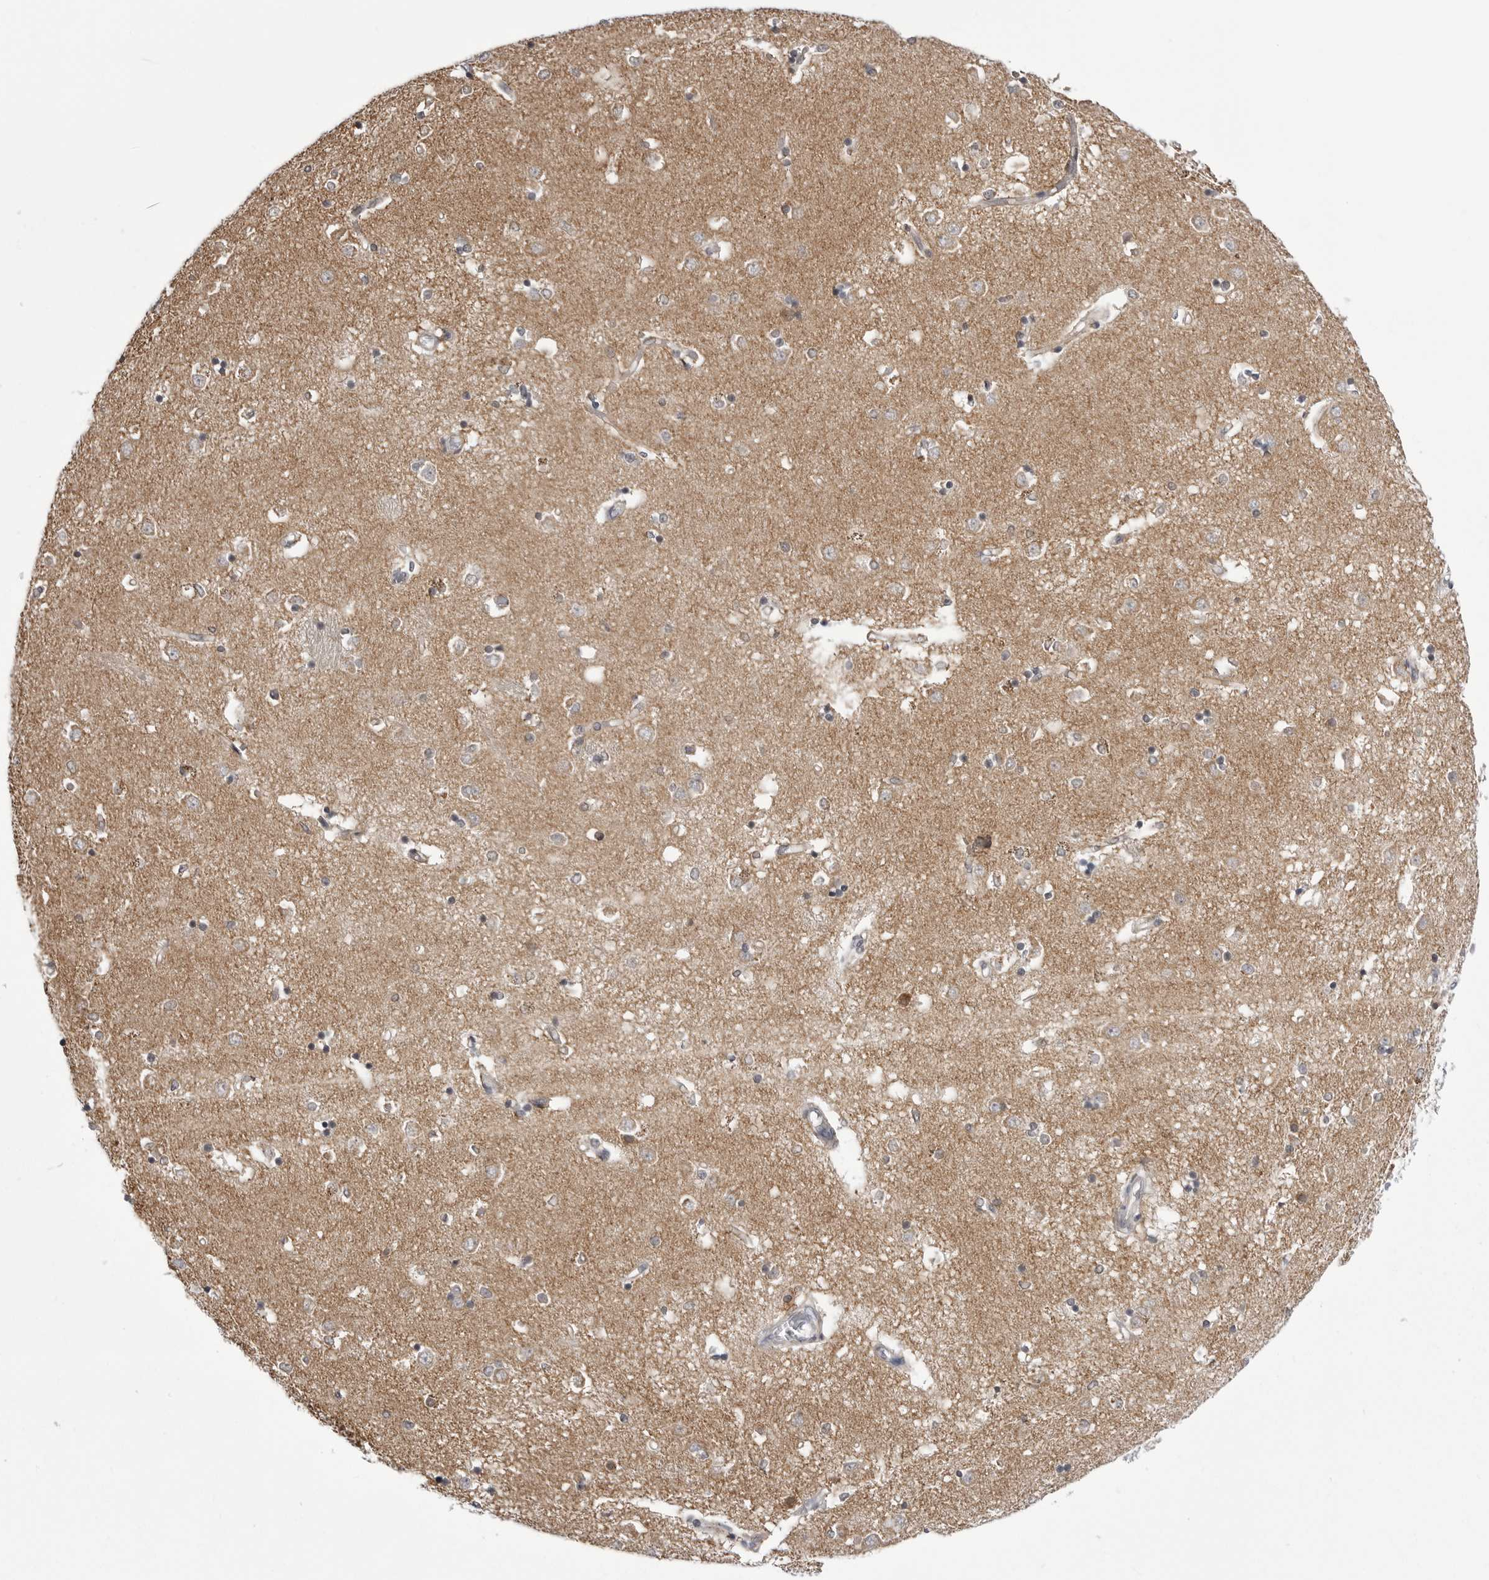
{"staining": {"intensity": "weak", "quantity": "<25%", "location": "cytoplasmic/membranous"}, "tissue": "caudate", "cell_type": "Glial cells", "image_type": "normal", "snomed": [{"axis": "morphology", "description": "Normal tissue, NOS"}, {"axis": "topography", "description": "Lateral ventricle wall"}], "caption": "The micrograph demonstrates no staining of glial cells in benign caudate.", "gene": "FH", "patient": {"sex": "male", "age": 45}}